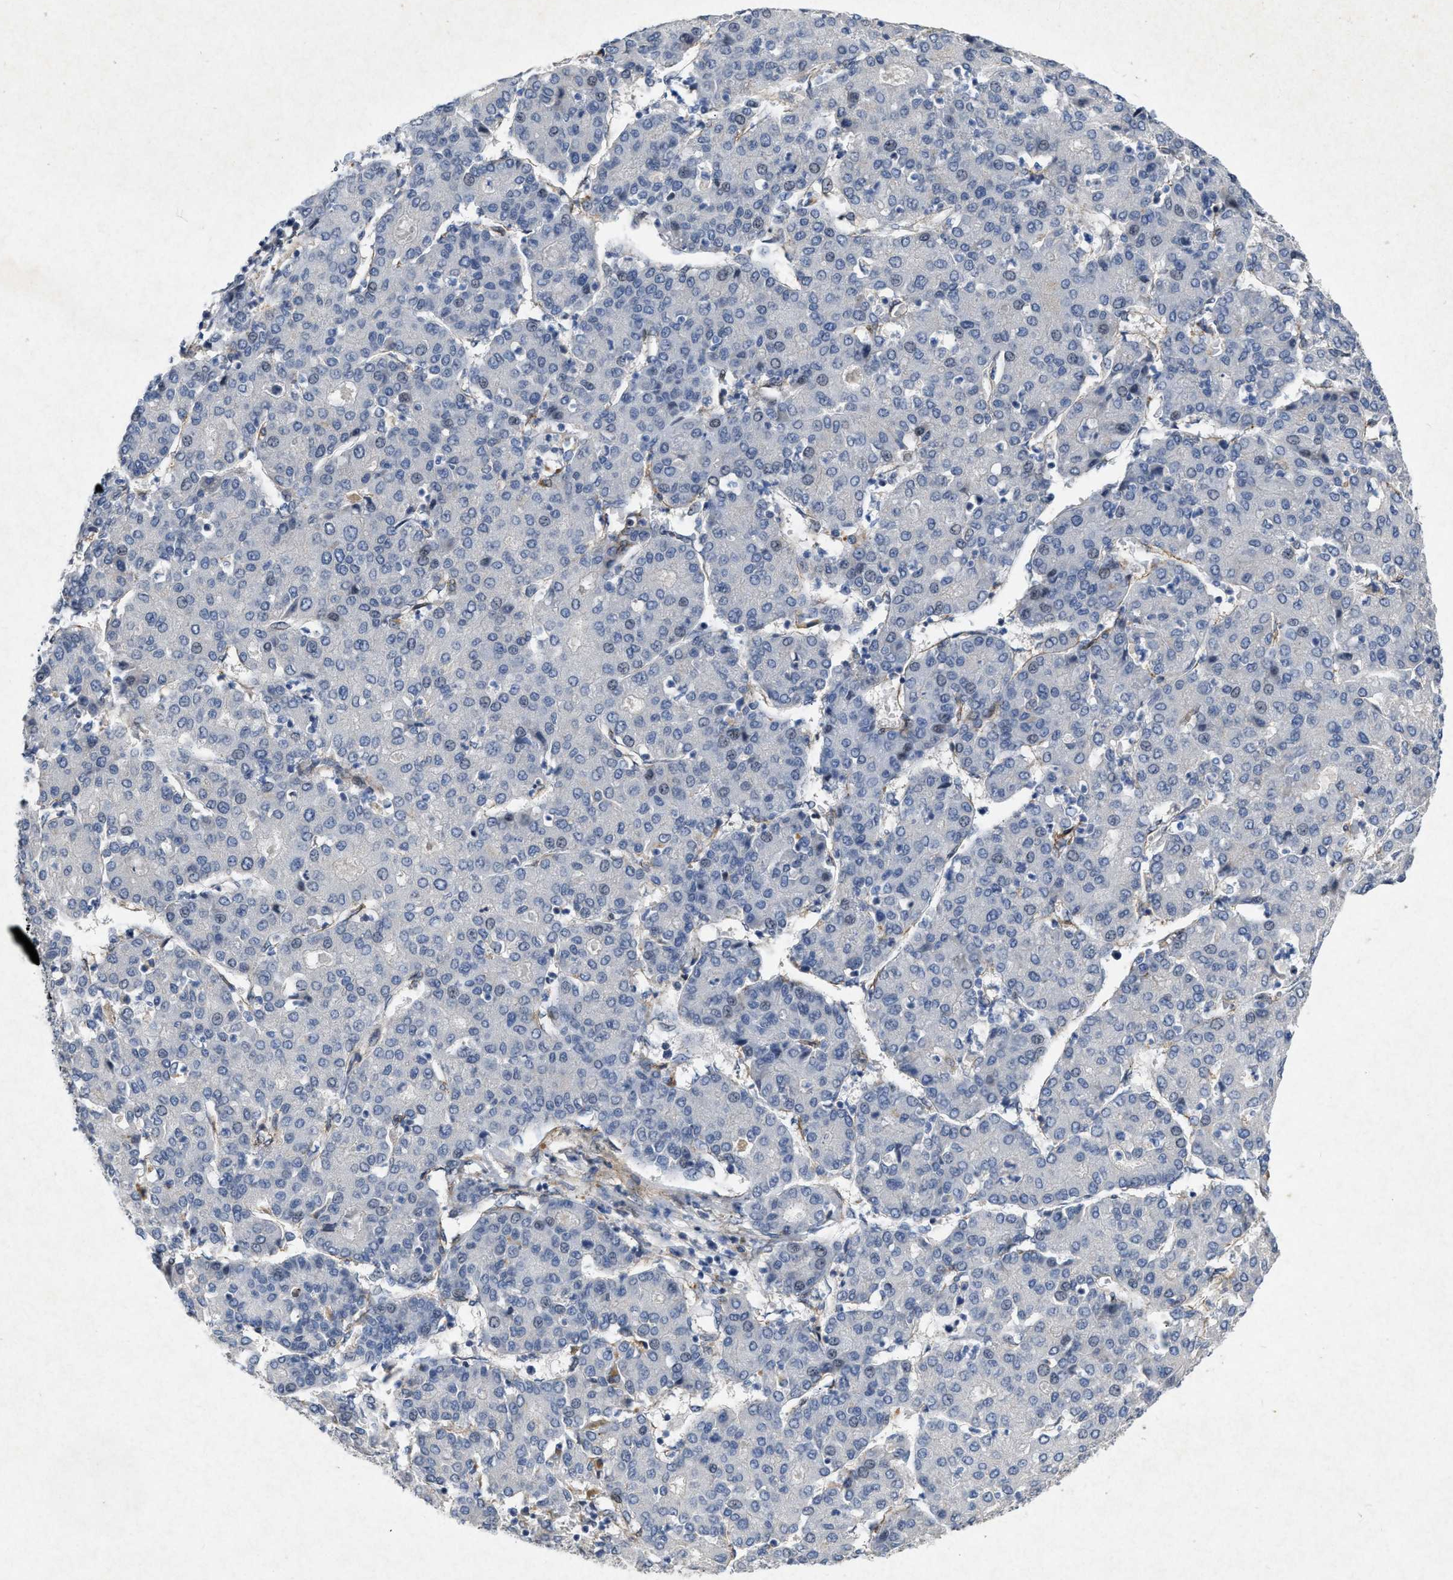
{"staining": {"intensity": "negative", "quantity": "none", "location": "none"}, "tissue": "liver cancer", "cell_type": "Tumor cells", "image_type": "cancer", "snomed": [{"axis": "morphology", "description": "Carcinoma, Hepatocellular, NOS"}, {"axis": "topography", "description": "Liver"}], "caption": "DAB (3,3'-diaminobenzidine) immunohistochemical staining of human liver cancer reveals no significant expression in tumor cells.", "gene": "PDGFRA", "patient": {"sex": "male", "age": 65}}